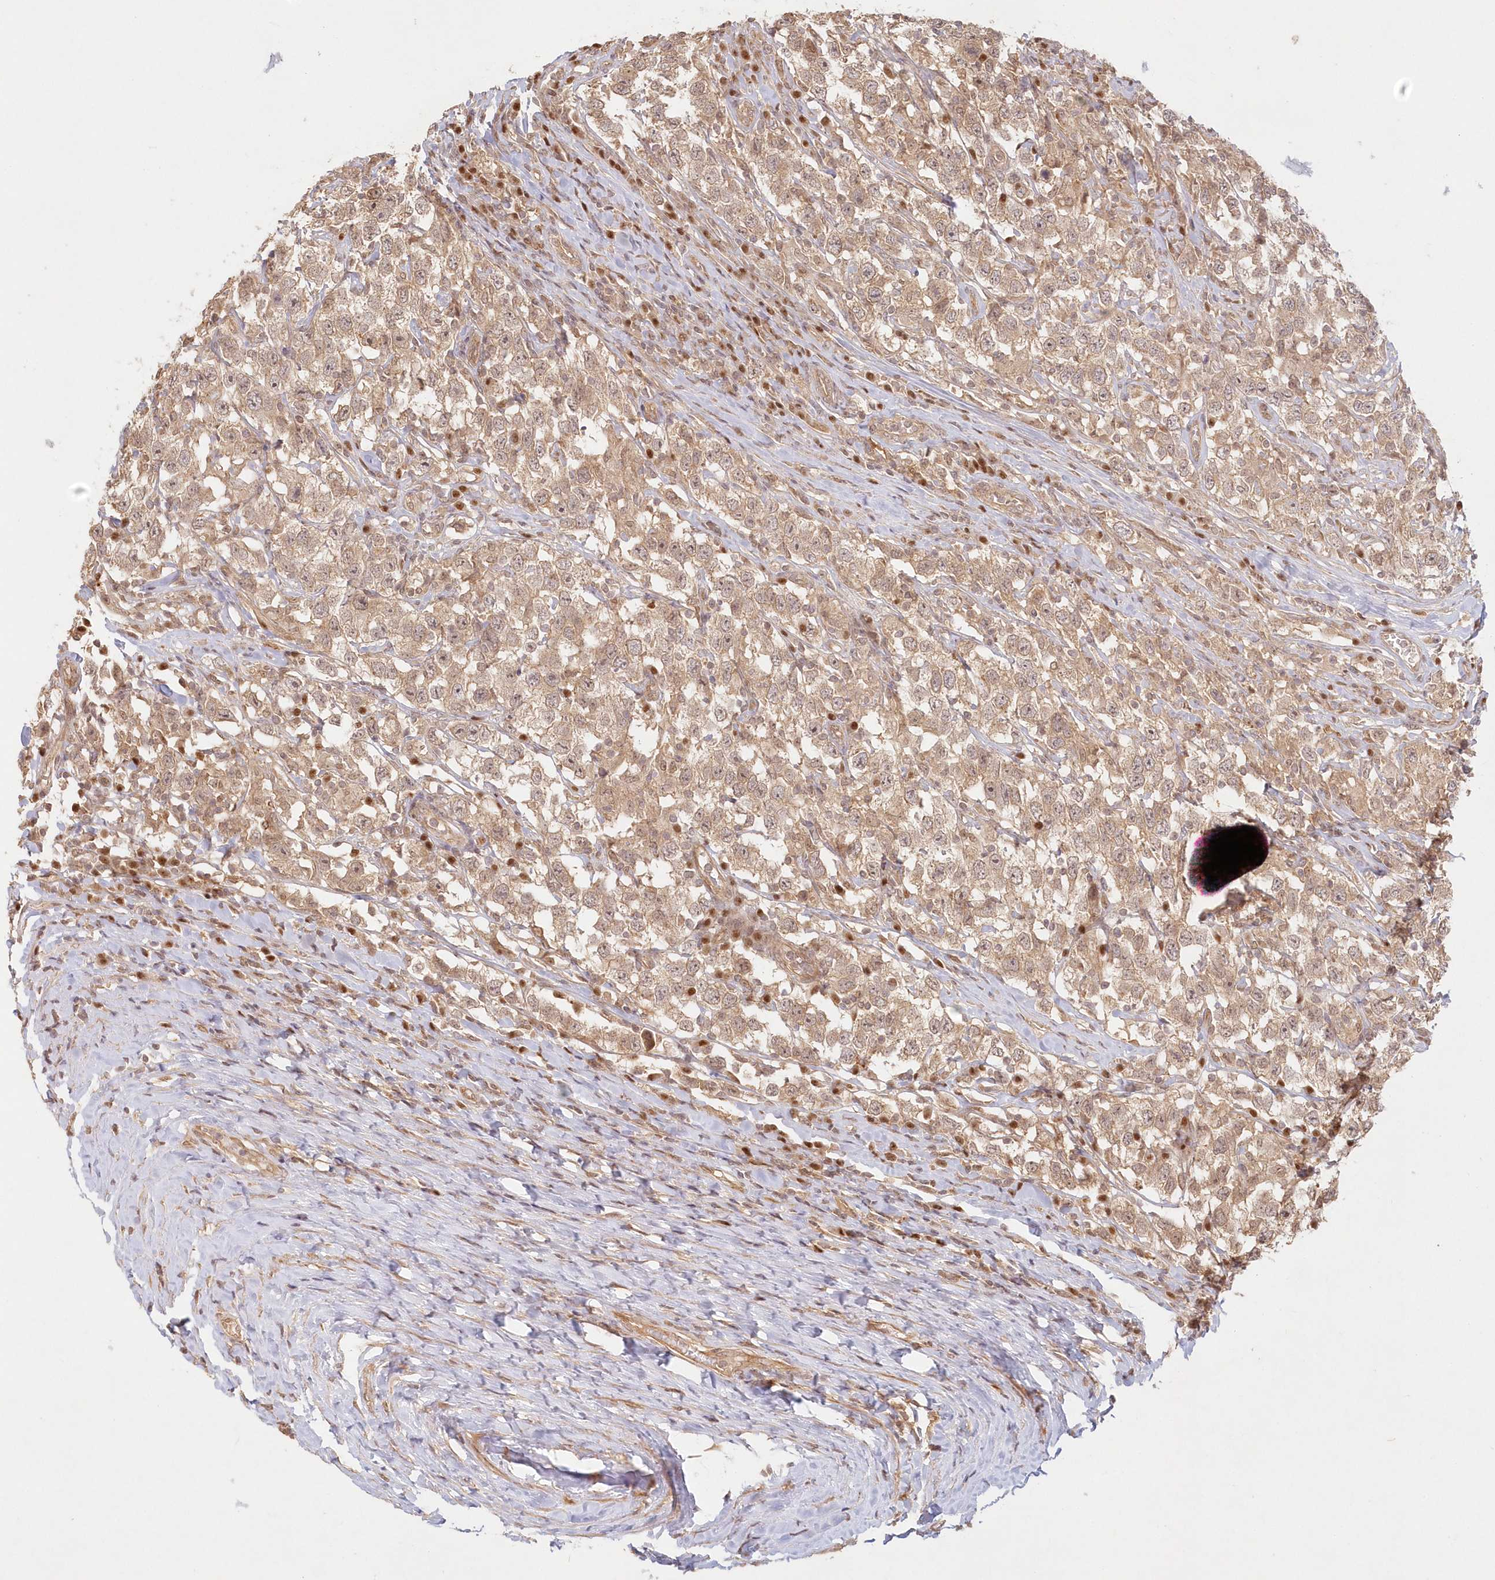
{"staining": {"intensity": "weak", "quantity": ">75%", "location": "cytoplasmic/membranous"}, "tissue": "testis cancer", "cell_type": "Tumor cells", "image_type": "cancer", "snomed": [{"axis": "morphology", "description": "Seminoma, NOS"}, {"axis": "topography", "description": "Testis"}], "caption": "Protein staining of testis cancer (seminoma) tissue displays weak cytoplasmic/membranous positivity in approximately >75% of tumor cells.", "gene": "KIAA0232", "patient": {"sex": "male", "age": 41}}